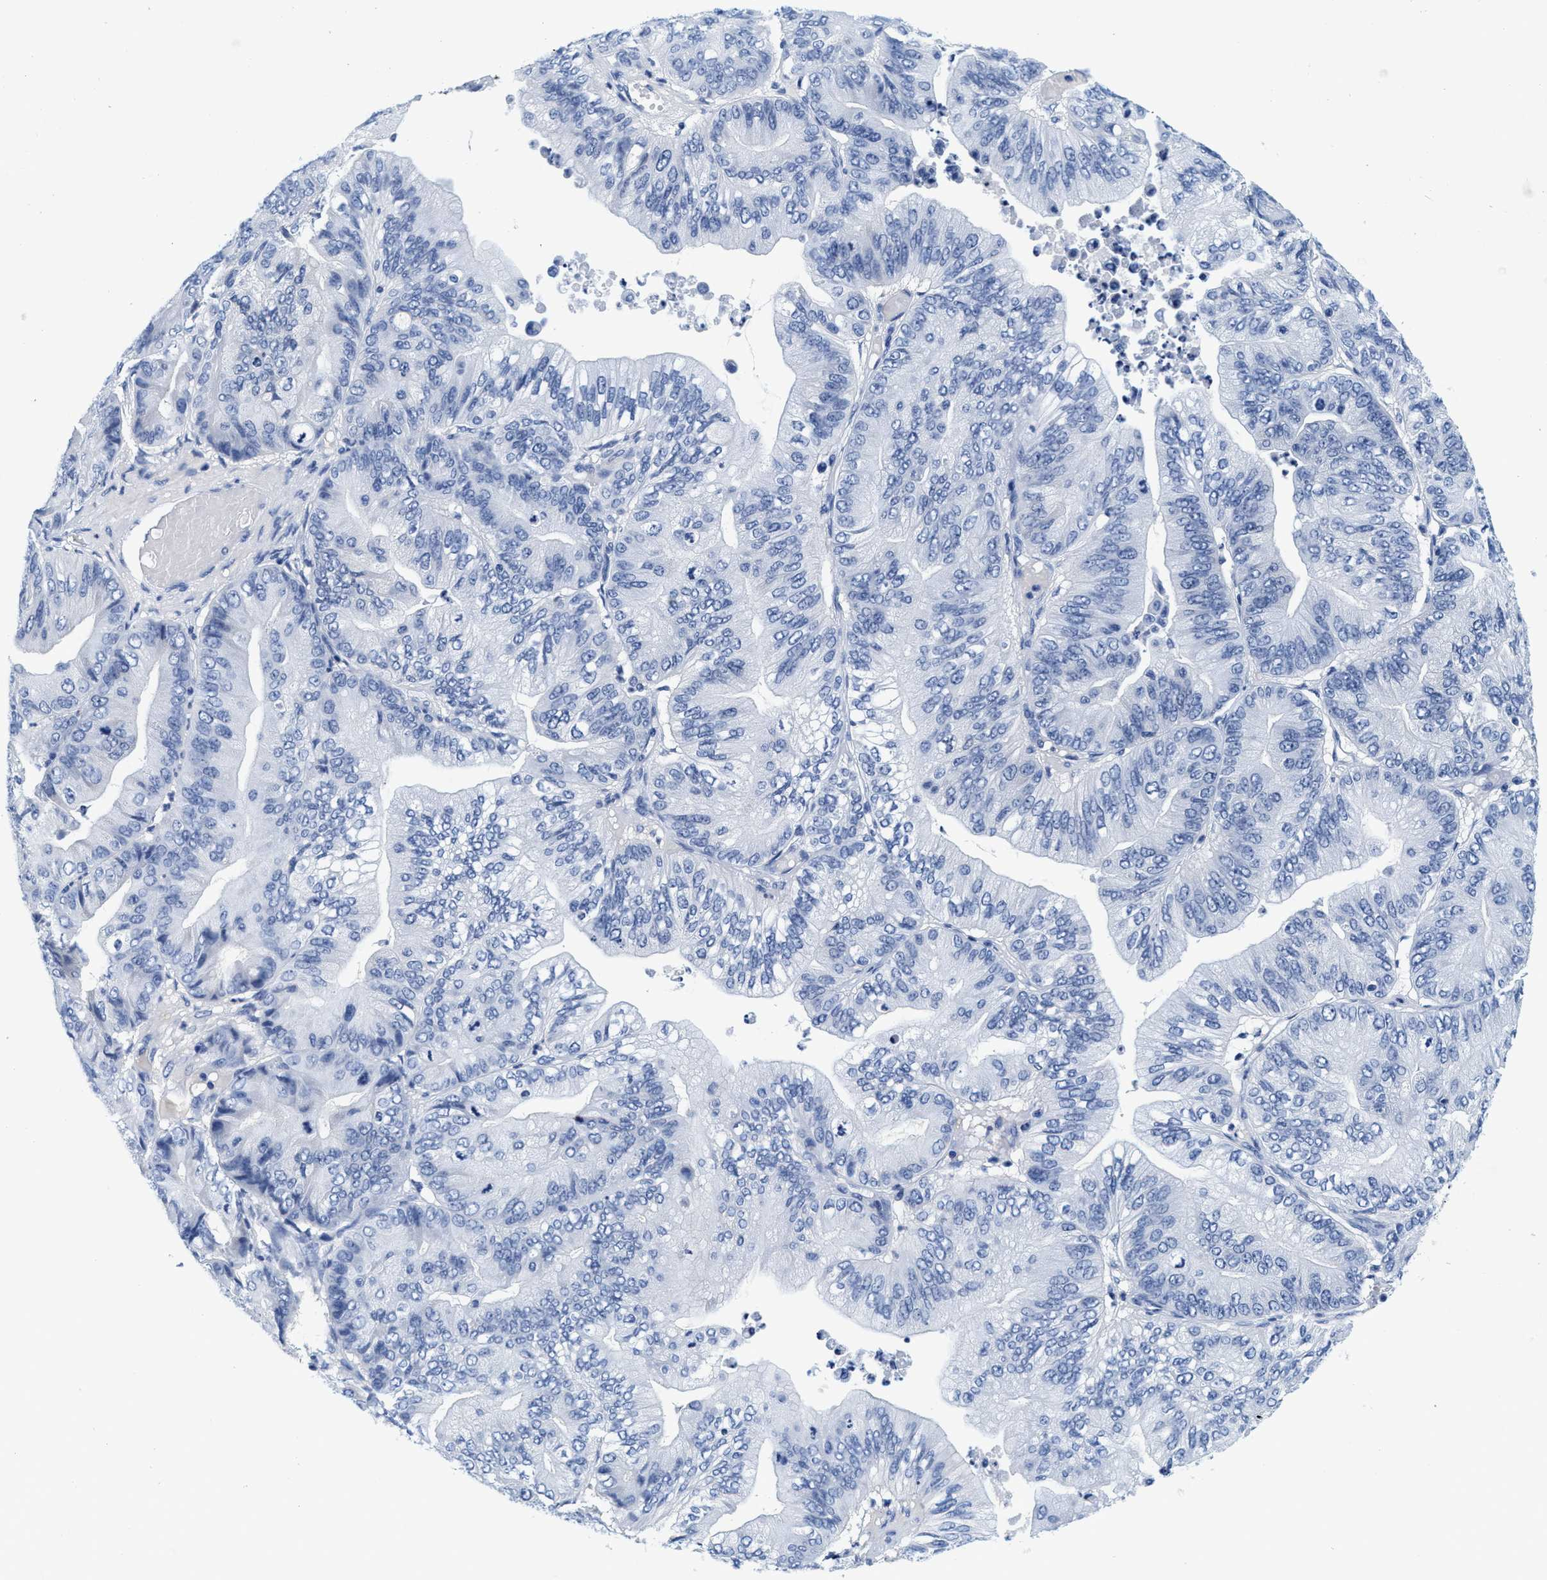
{"staining": {"intensity": "negative", "quantity": "none", "location": "none"}, "tissue": "ovarian cancer", "cell_type": "Tumor cells", "image_type": "cancer", "snomed": [{"axis": "morphology", "description": "Cystadenocarcinoma, mucinous, NOS"}, {"axis": "topography", "description": "Ovary"}], "caption": "Human ovarian cancer (mucinous cystadenocarcinoma) stained for a protein using IHC demonstrates no positivity in tumor cells.", "gene": "TTC3", "patient": {"sex": "female", "age": 61}}